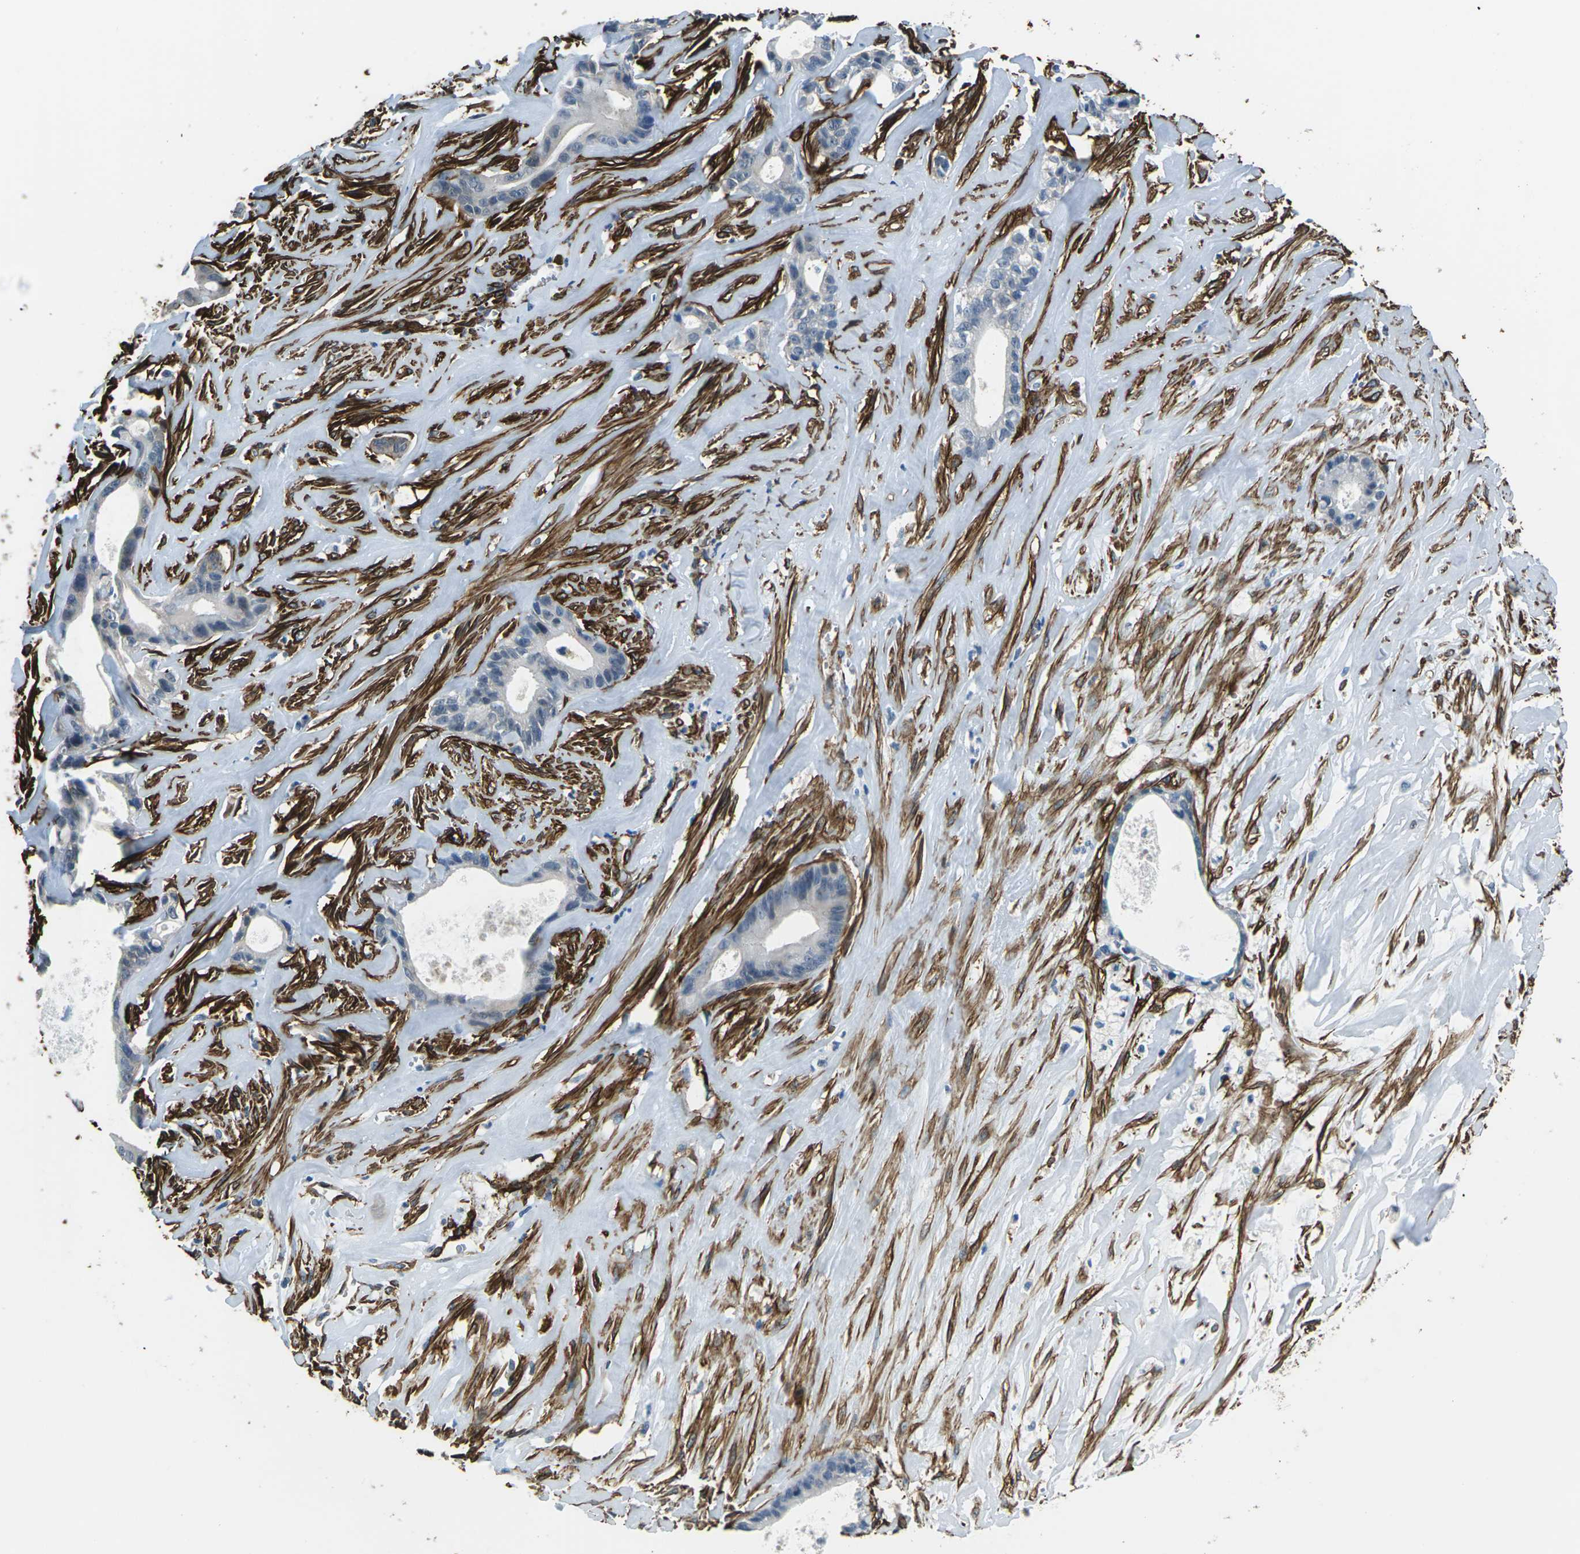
{"staining": {"intensity": "negative", "quantity": "none", "location": "none"}, "tissue": "liver cancer", "cell_type": "Tumor cells", "image_type": "cancer", "snomed": [{"axis": "morphology", "description": "Cholangiocarcinoma"}, {"axis": "topography", "description": "Liver"}], "caption": "A histopathology image of human cholangiocarcinoma (liver) is negative for staining in tumor cells.", "gene": "GRAMD1C", "patient": {"sex": "female", "age": 55}}